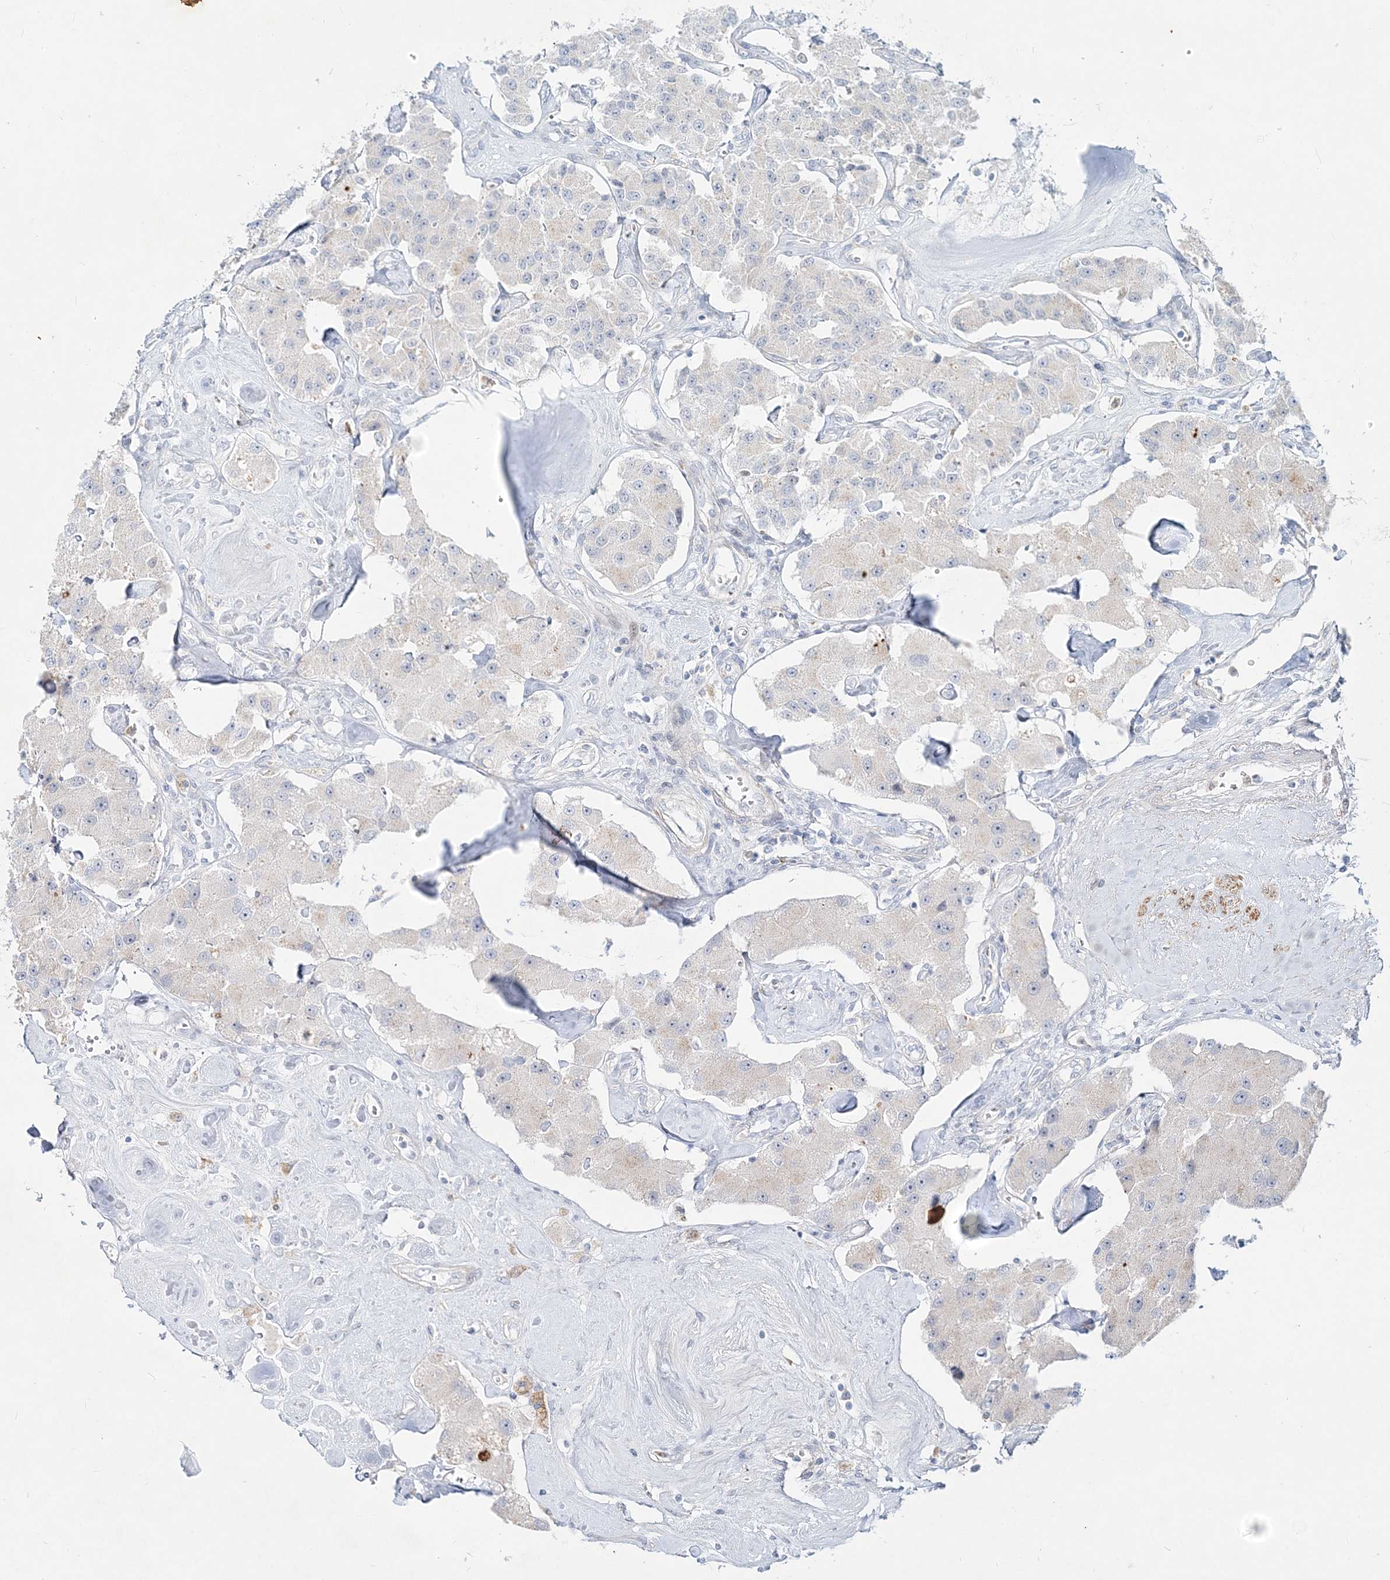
{"staining": {"intensity": "negative", "quantity": "none", "location": "none"}, "tissue": "carcinoid", "cell_type": "Tumor cells", "image_type": "cancer", "snomed": [{"axis": "morphology", "description": "Carcinoid, malignant, NOS"}, {"axis": "topography", "description": "Pancreas"}], "caption": "Carcinoid was stained to show a protein in brown. There is no significant staining in tumor cells.", "gene": "DNAH5", "patient": {"sex": "male", "age": 41}}